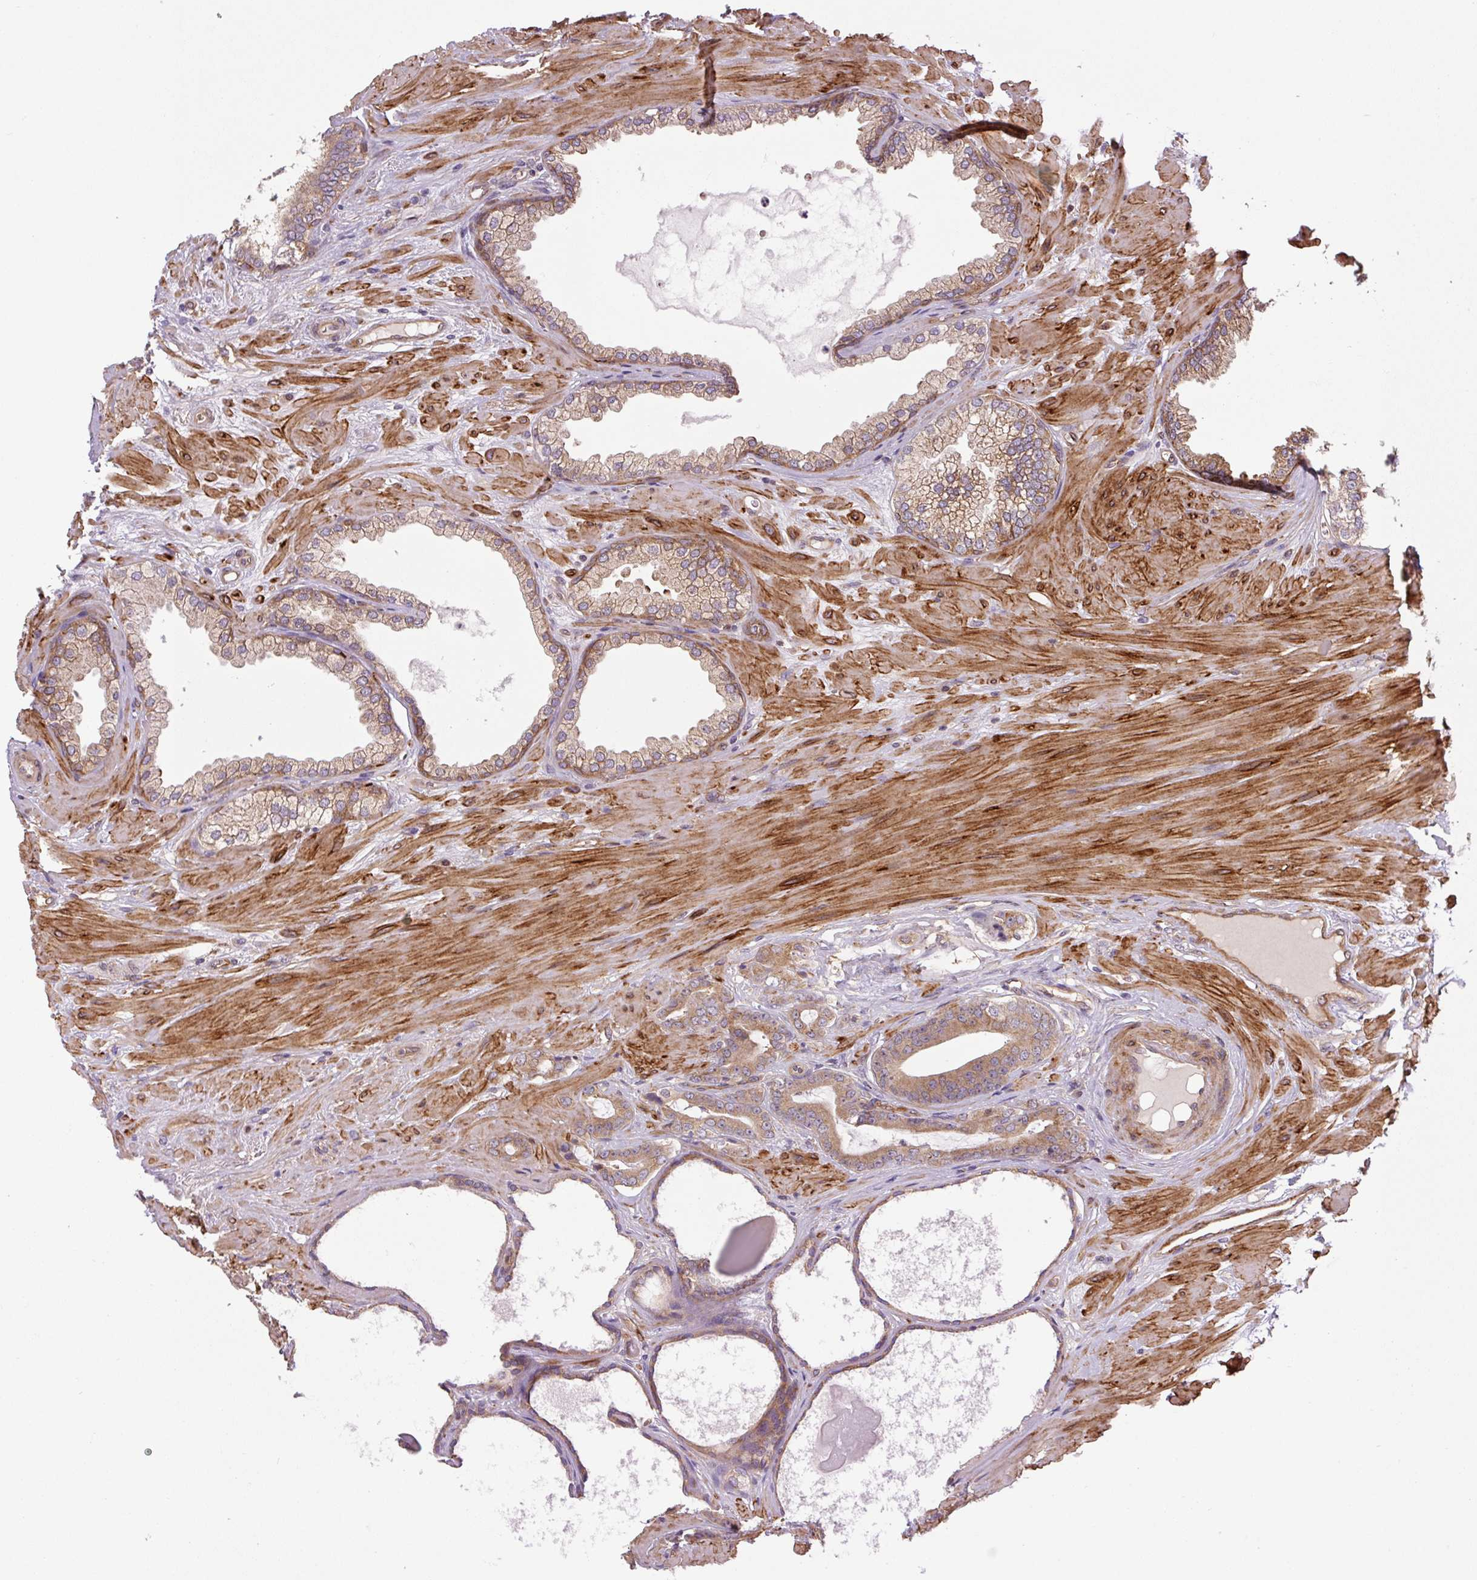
{"staining": {"intensity": "weak", "quantity": ">75%", "location": "cytoplasmic/membranous"}, "tissue": "prostate cancer", "cell_type": "Tumor cells", "image_type": "cancer", "snomed": [{"axis": "morphology", "description": "Adenocarcinoma, Low grade"}, {"axis": "topography", "description": "Prostate"}], "caption": "A micrograph of prostate cancer stained for a protein displays weak cytoplasmic/membranous brown staining in tumor cells. The staining was performed using DAB (3,3'-diaminobenzidine), with brown indicating positive protein expression. Nuclei are stained blue with hematoxylin.", "gene": "SEPTIN10", "patient": {"sex": "male", "age": 61}}